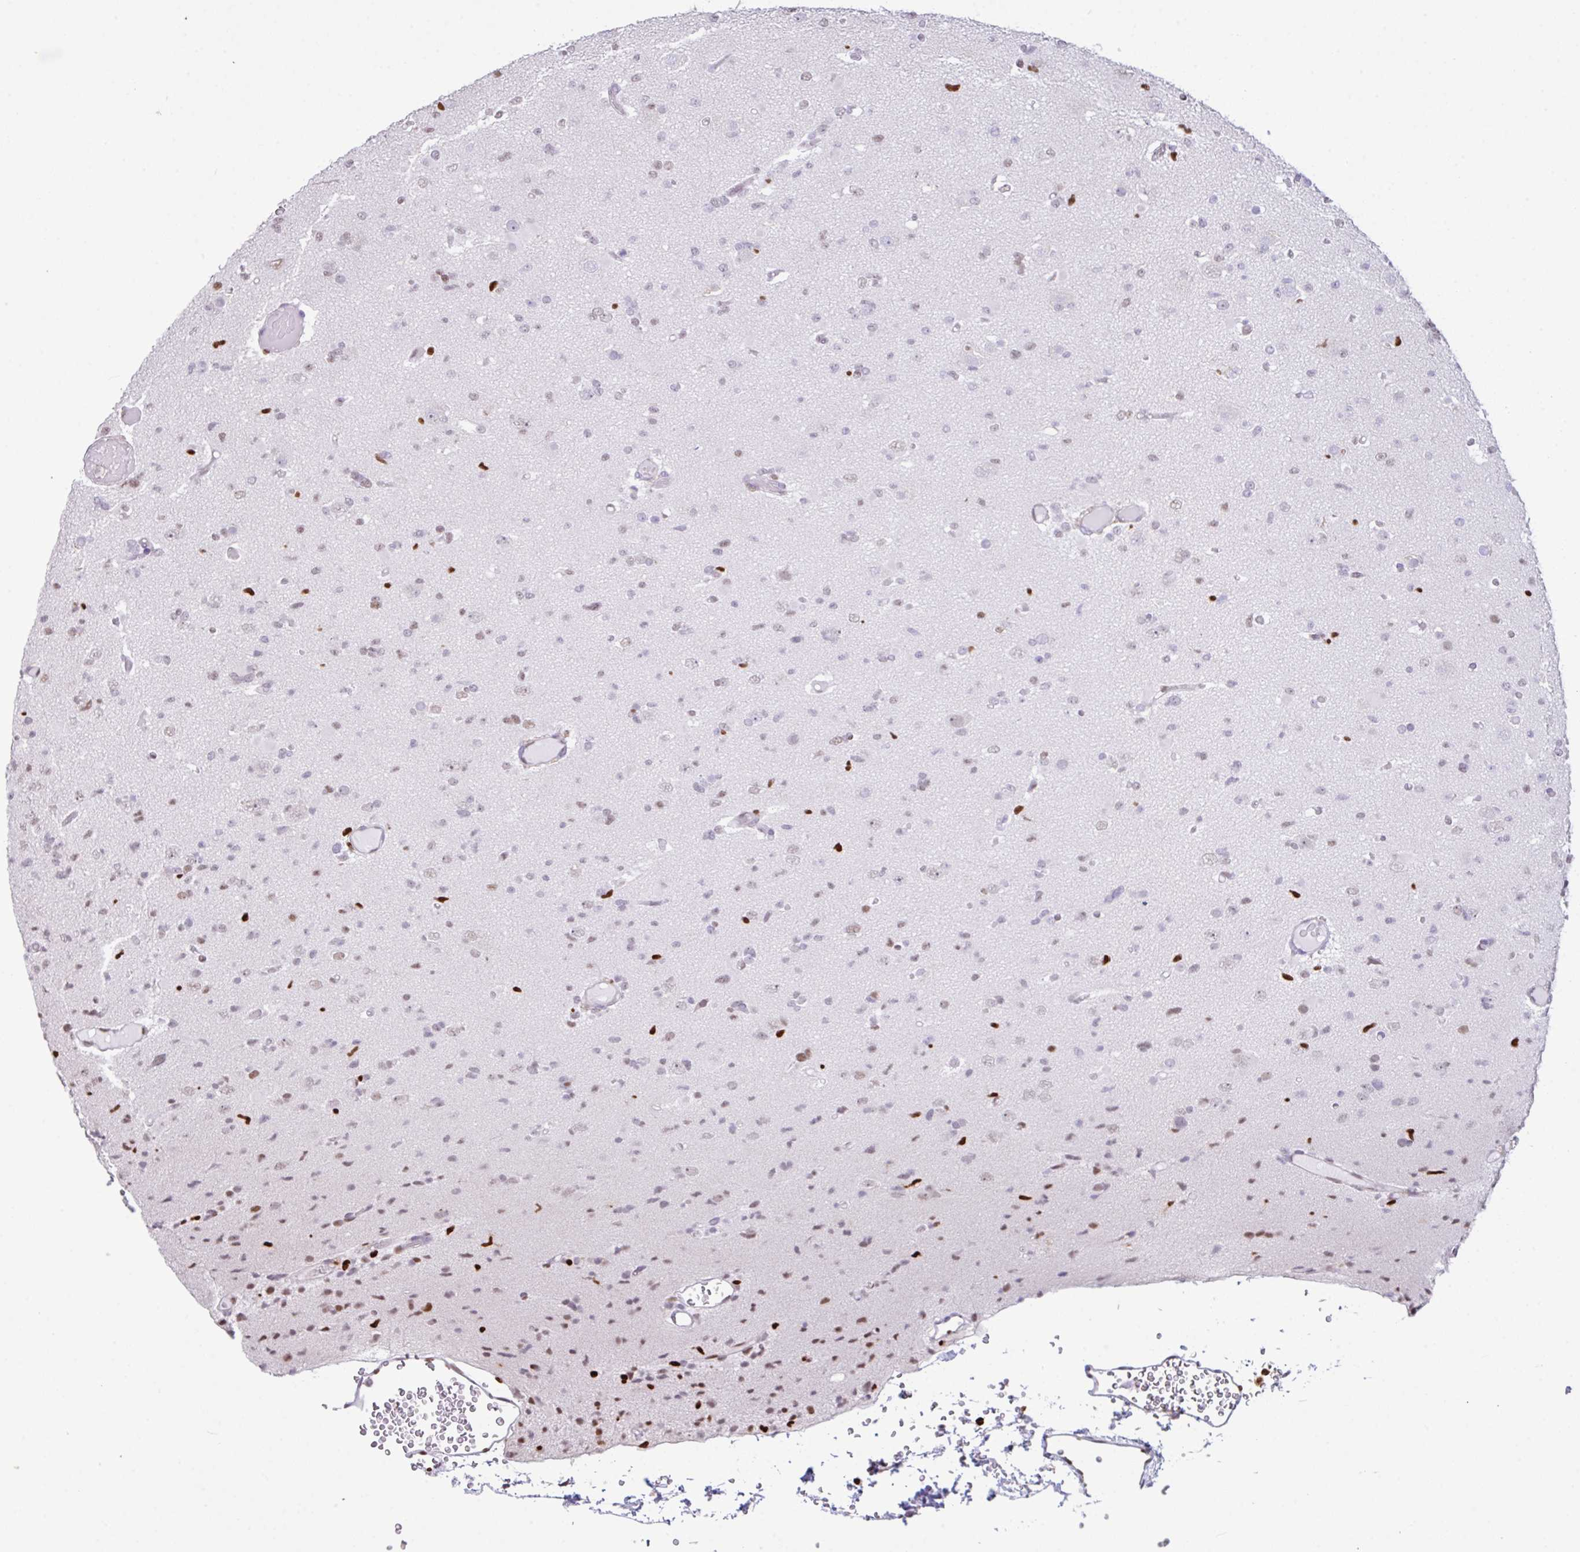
{"staining": {"intensity": "weak", "quantity": "<25%", "location": "nuclear"}, "tissue": "glioma", "cell_type": "Tumor cells", "image_type": "cancer", "snomed": [{"axis": "morphology", "description": "Glioma, malignant, Low grade"}, {"axis": "topography", "description": "Brain"}], "caption": "Malignant glioma (low-grade) was stained to show a protein in brown. There is no significant expression in tumor cells.", "gene": "BTBD10", "patient": {"sex": "female", "age": 22}}